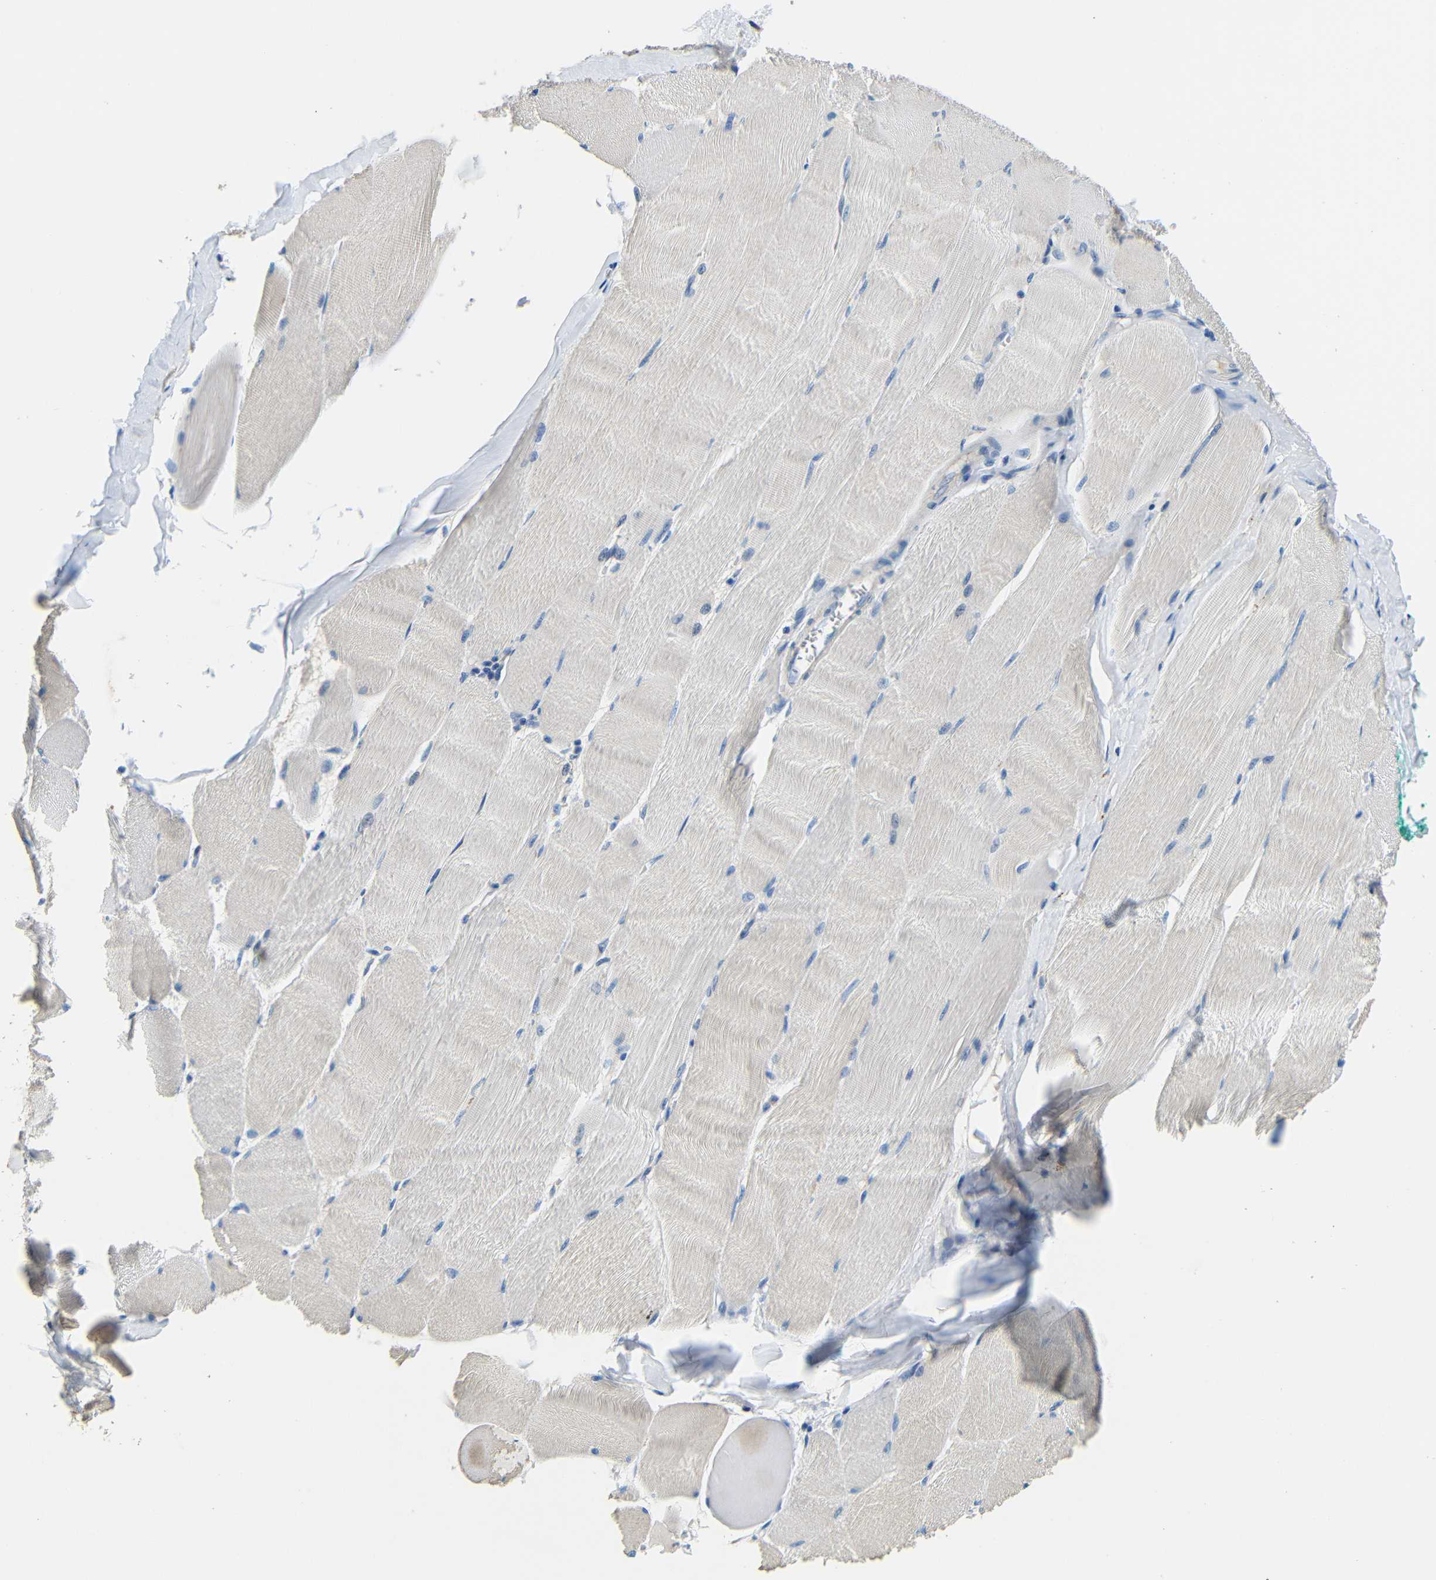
{"staining": {"intensity": "weak", "quantity": "25%-75%", "location": "cytoplasmic/membranous"}, "tissue": "skeletal muscle", "cell_type": "Myocytes", "image_type": "normal", "snomed": [{"axis": "morphology", "description": "Normal tissue, NOS"}, {"axis": "morphology", "description": "Squamous cell carcinoma, NOS"}, {"axis": "topography", "description": "Skeletal muscle"}], "caption": "IHC histopathology image of unremarkable human skeletal muscle stained for a protein (brown), which reveals low levels of weak cytoplasmic/membranous positivity in approximately 25%-75% of myocytes.", "gene": "FMO5", "patient": {"sex": "male", "age": 51}}